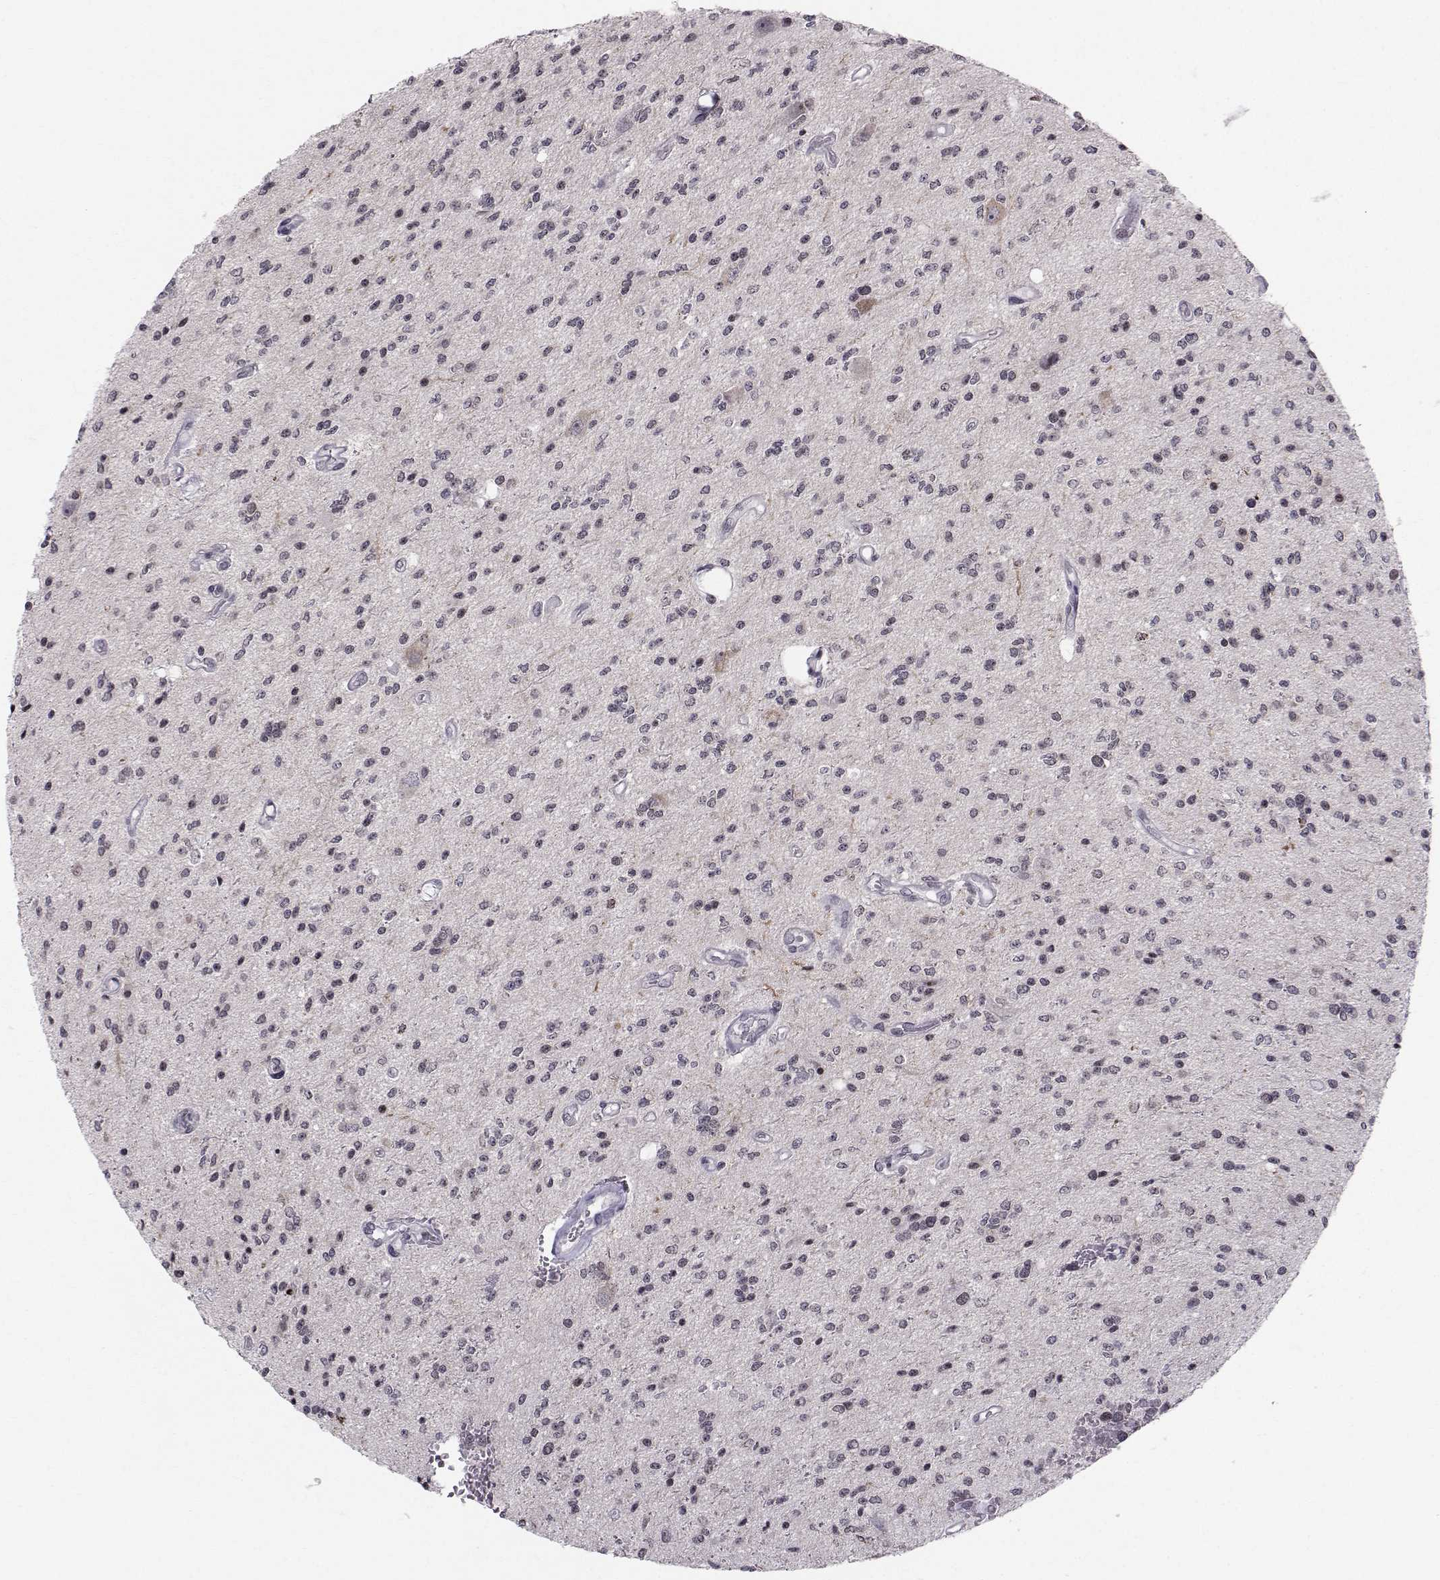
{"staining": {"intensity": "negative", "quantity": "none", "location": "none"}, "tissue": "glioma", "cell_type": "Tumor cells", "image_type": "cancer", "snomed": [{"axis": "morphology", "description": "Glioma, malignant, Low grade"}, {"axis": "topography", "description": "Brain"}], "caption": "Immunohistochemical staining of human glioma reveals no significant positivity in tumor cells.", "gene": "MARCHF4", "patient": {"sex": "male", "age": 67}}